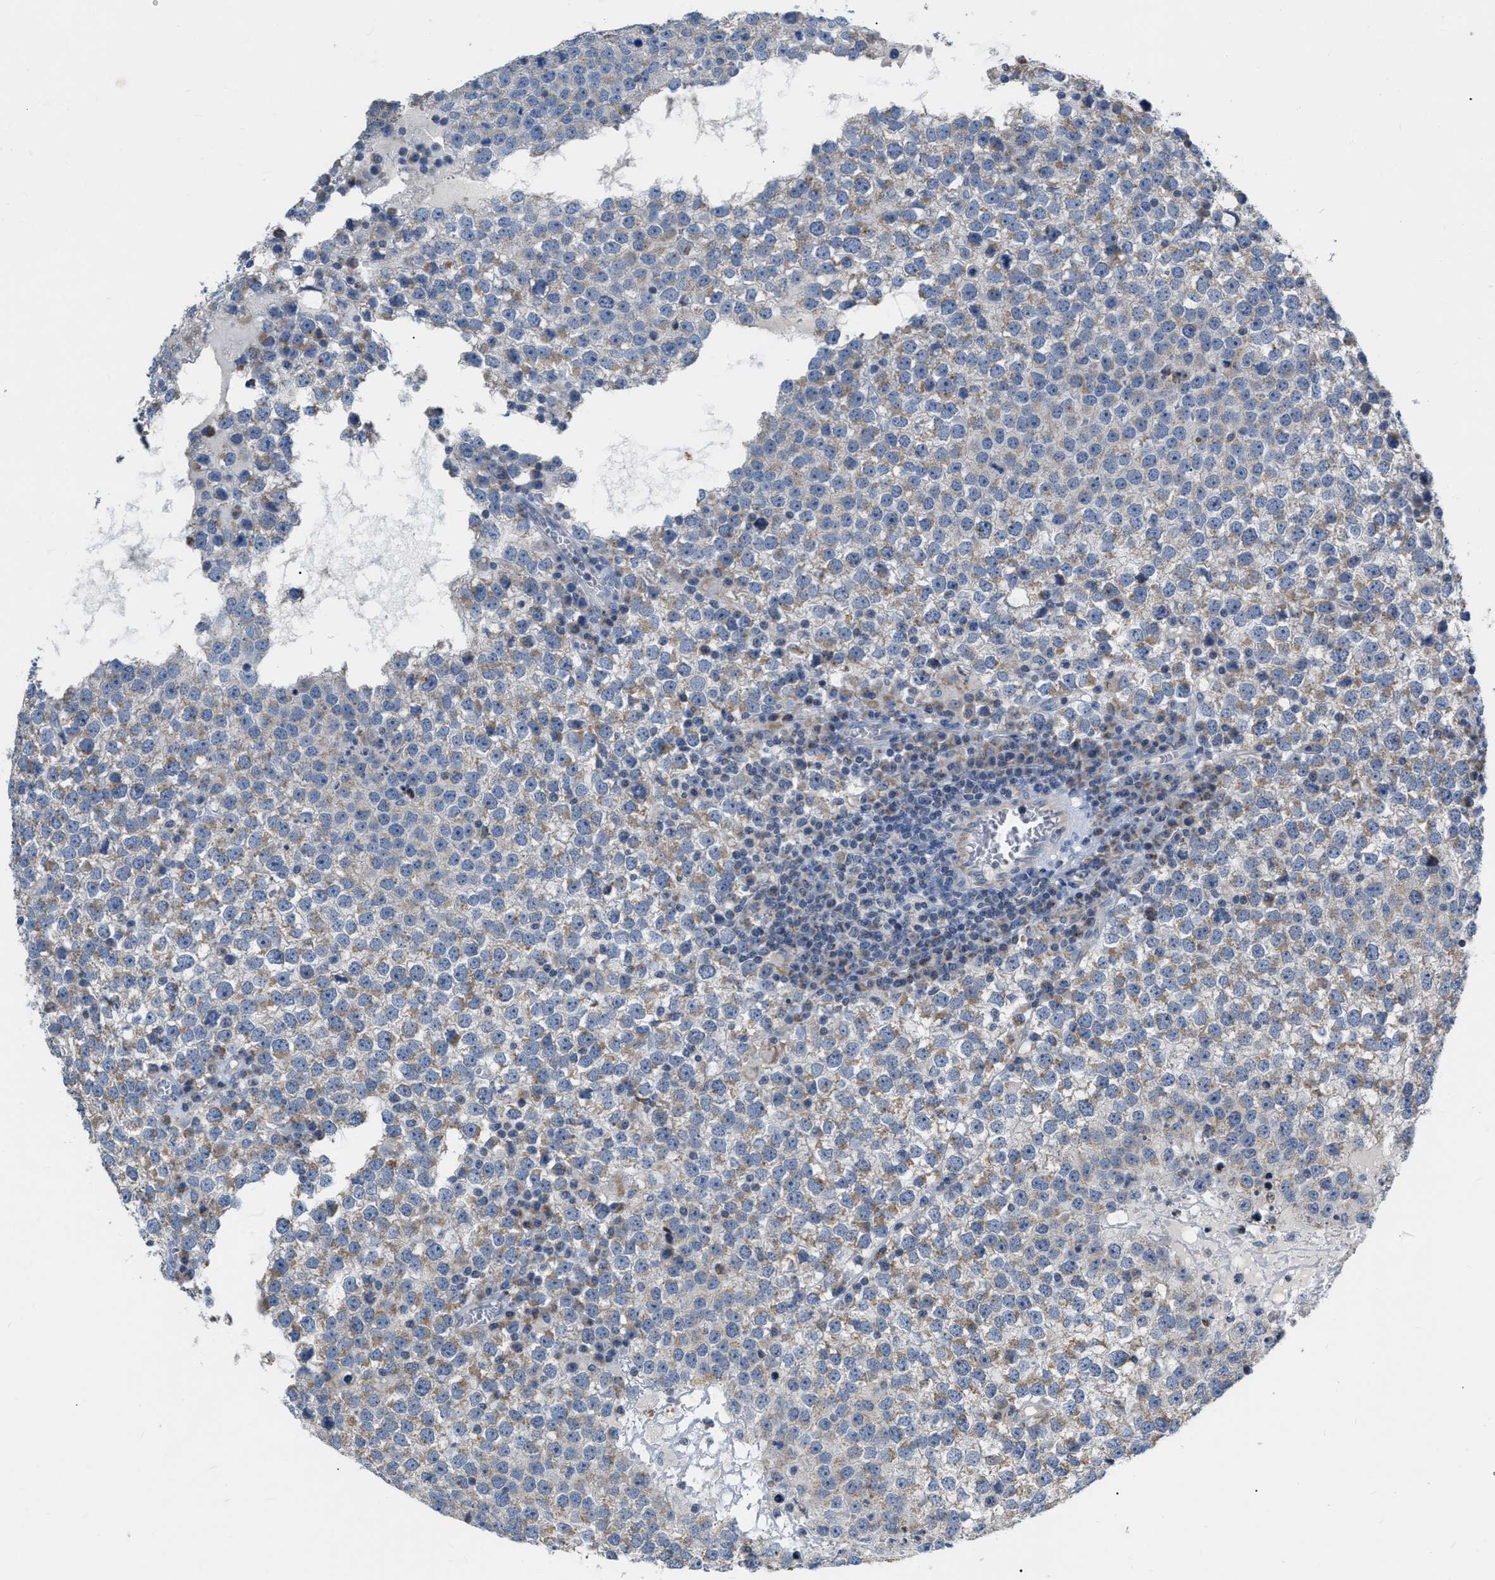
{"staining": {"intensity": "weak", "quantity": "25%-75%", "location": "cytoplasmic/membranous"}, "tissue": "testis cancer", "cell_type": "Tumor cells", "image_type": "cancer", "snomed": [{"axis": "morphology", "description": "Seminoma, NOS"}, {"axis": "topography", "description": "Testis"}], "caption": "There is low levels of weak cytoplasmic/membranous expression in tumor cells of testis seminoma, as demonstrated by immunohistochemical staining (brown color).", "gene": "DDX56", "patient": {"sex": "male", "age": 65}}